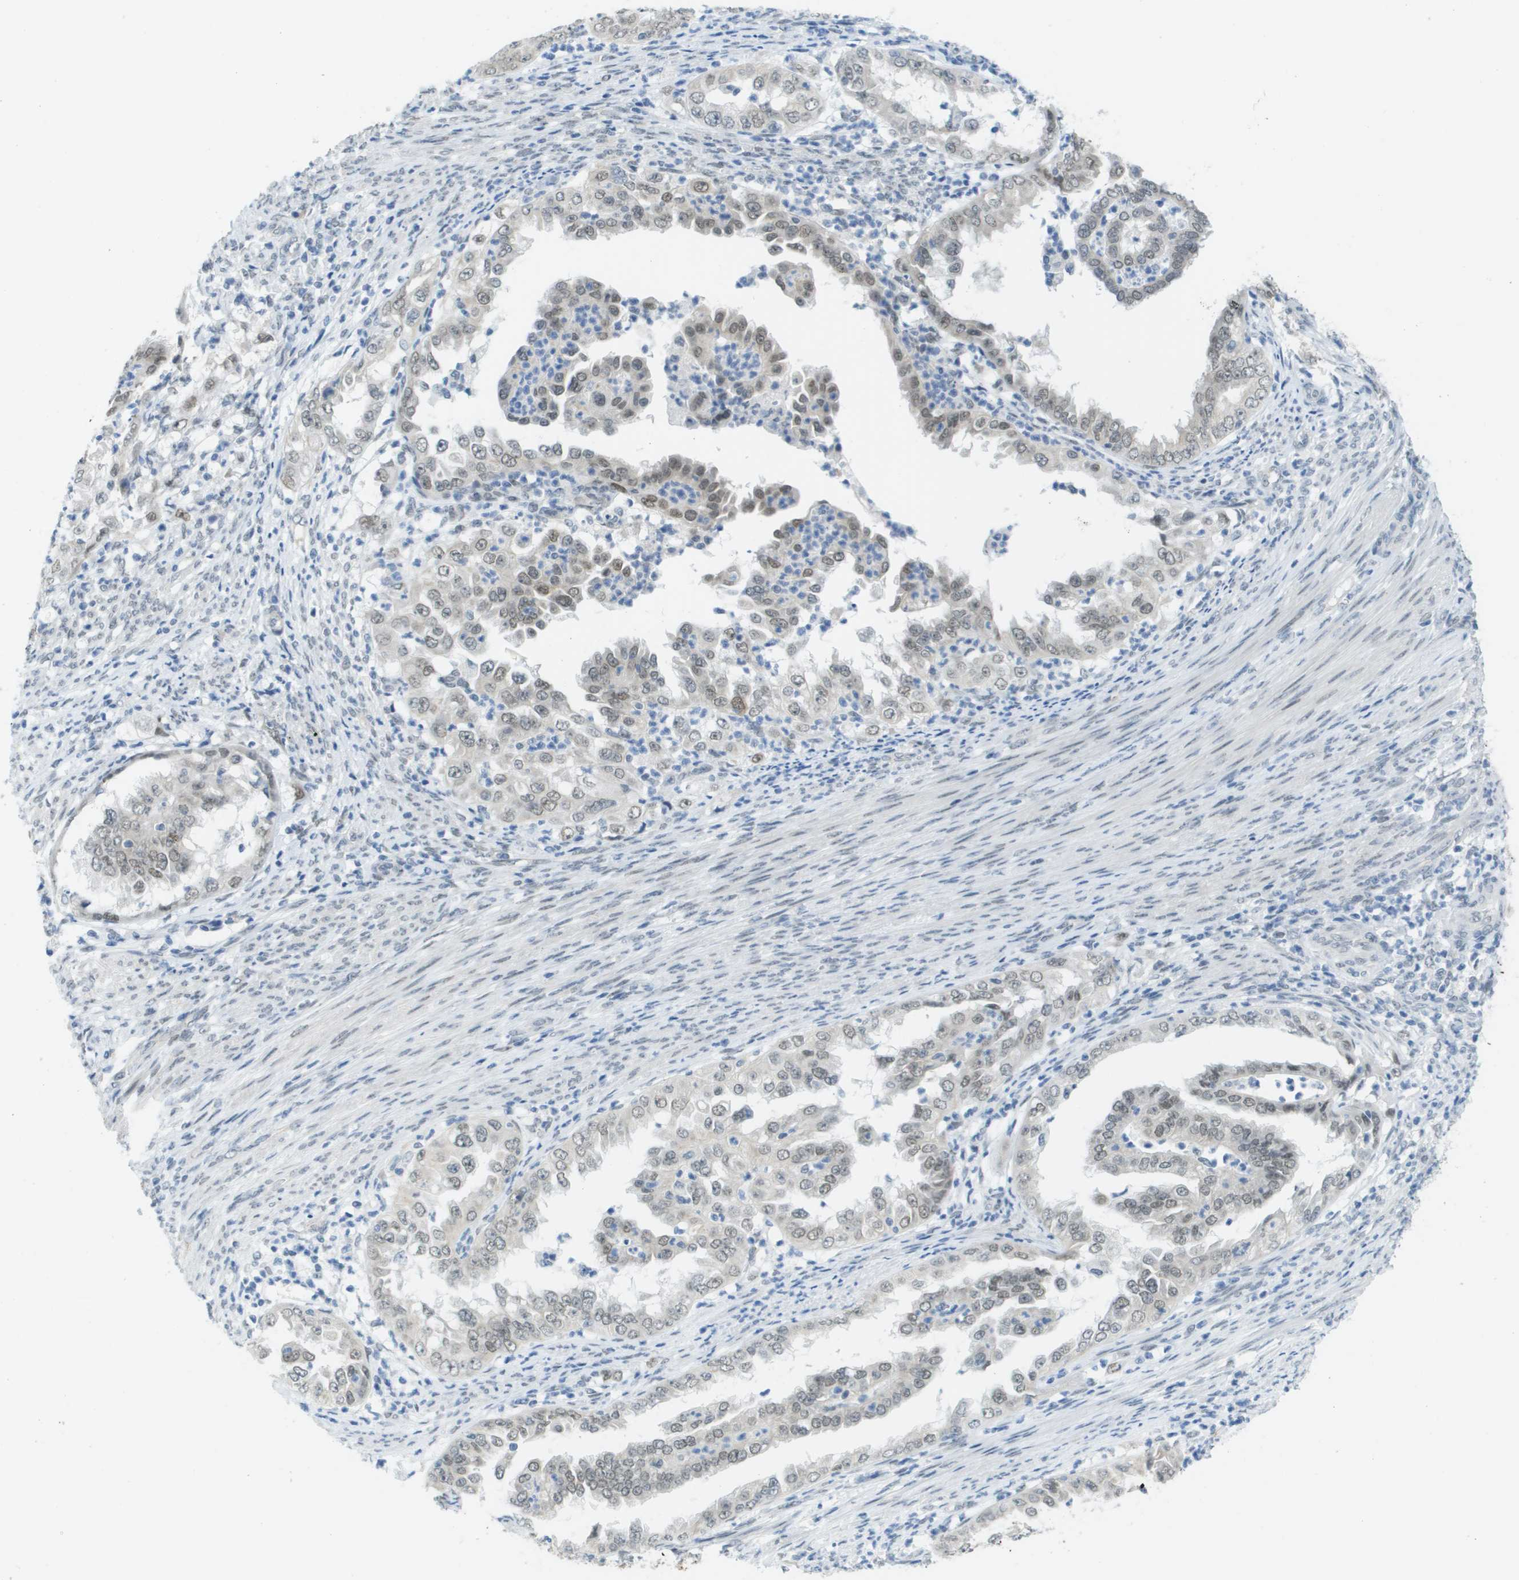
{"staining": {"intensity": "moderate", "quantity": "25%-75%", "location": "nuclear"}, "tissue": "endometrial cancer", "cell_type": "Tumor cells", "image_type": "cancer", "snomed": [{"axis": "morphology", "description": "Adenocarcinoma, NOS"}, {"axis": "topography", "description": "Endometrium"}], "caption": "Immunohistochemical staining of endometrial cancer (adenocarcinoma) exhibits medium levels of moderate nuclear protein positivity in approximately 25%-75% of tumor cells.", "gene": "ARID1B", "patient": {"sex": "female", "age": 85}}